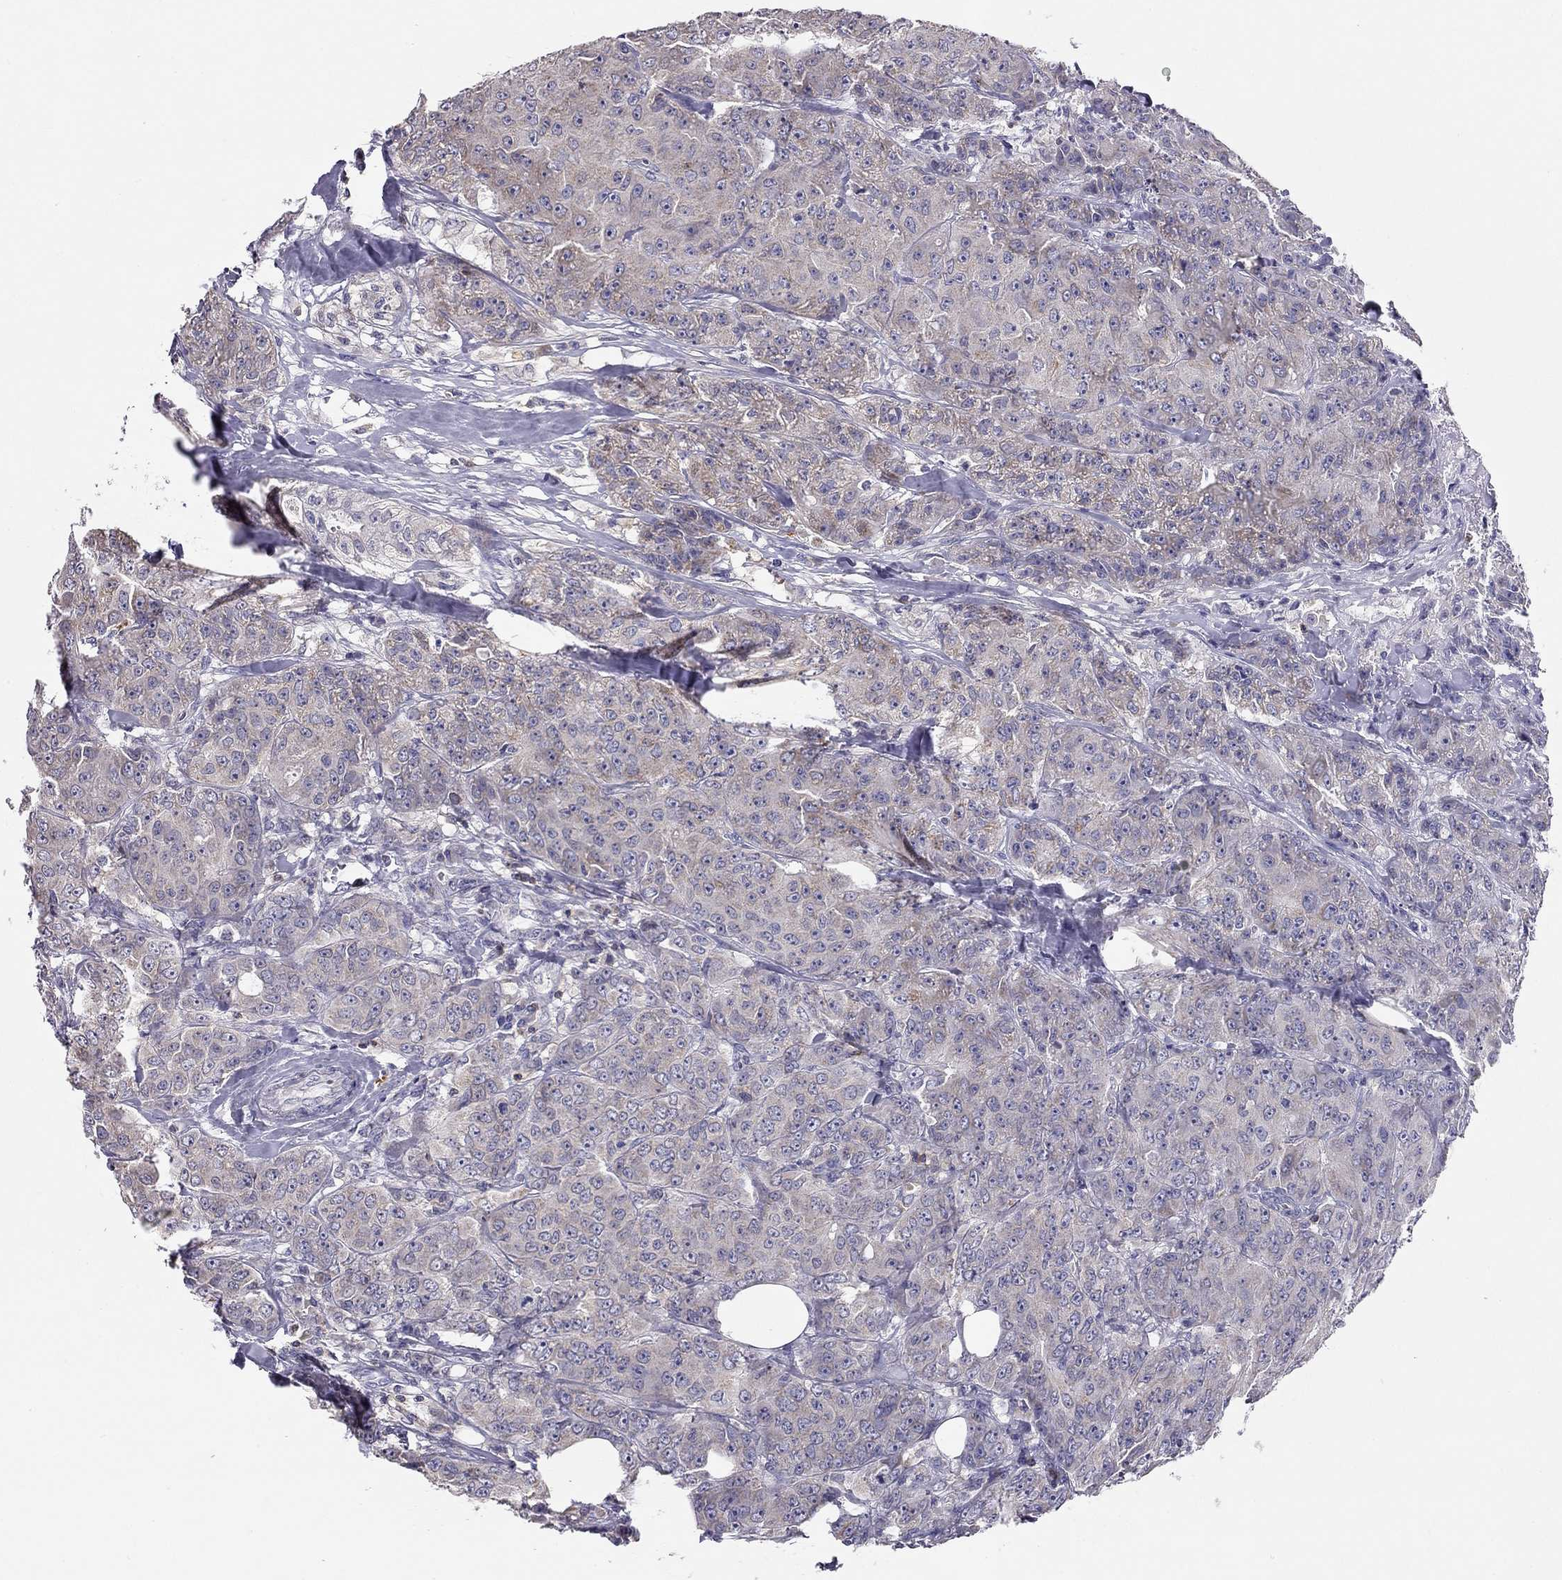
{"staining": {"intensity": "weak", "quantity": "<25%", "location": "cytoplasmic/membranous"}, "tissue": "breast cancer", "cell_type": "Tumor cells", "image_type": "cancer", "snomed": [{"axis": "morphology", "description": "Duct carcinoma"}, {"axis": "topography", "description": "Breast"}], "caption": "IHC of breast invasive ductal carcinoma displays no staining in tumor cells. (DAB (3,3'-diaminobenzidine) immunohistochemistry visualized using brightfield microscopy, high magnification).", "gene": "CITED1", "patient": {"sex": "female", "age": 43}}